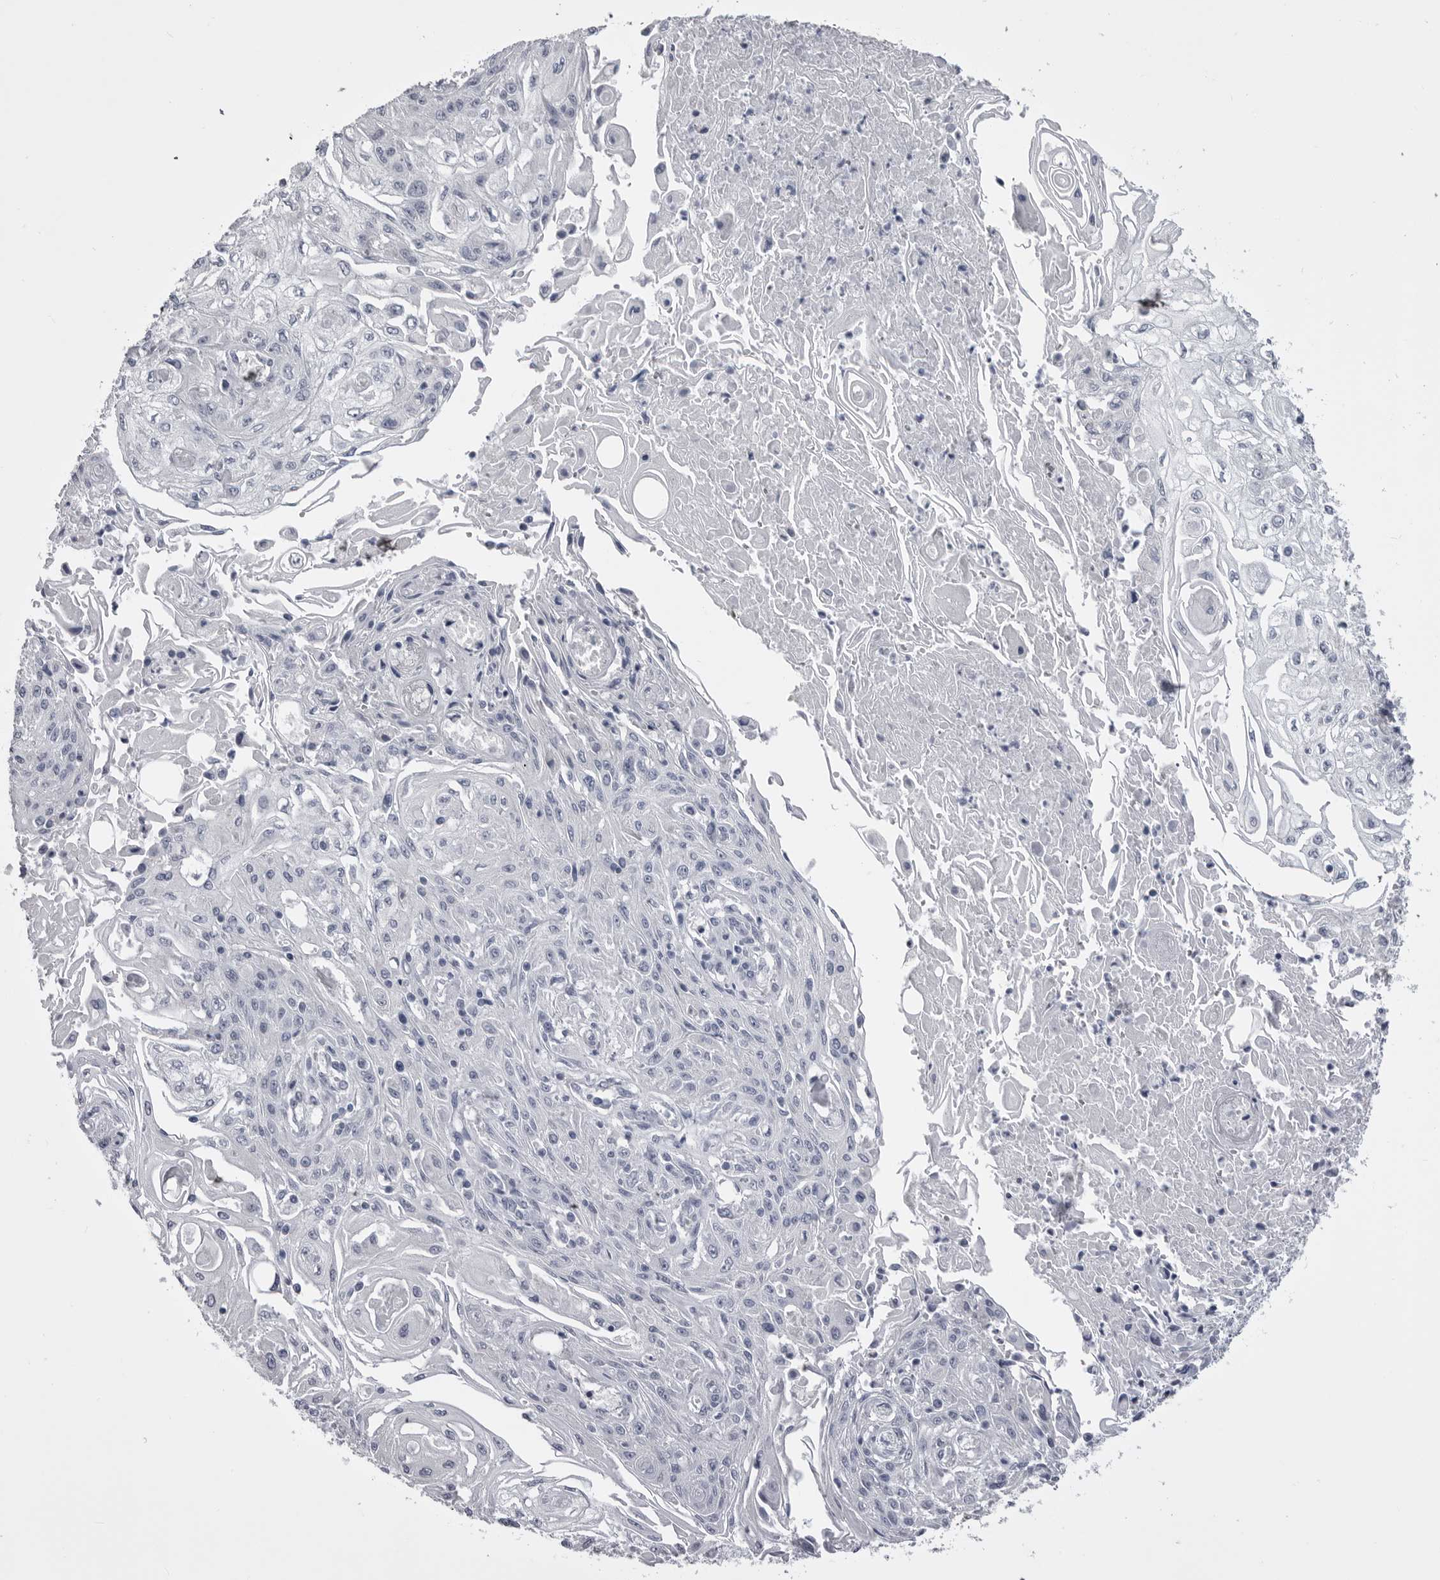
{"staining": {"intensity": "negative", "quantity": "none", "location": "none"}, "tissue": "skin cancer", "cell_type": "Tumor cells", "image_type": "cancer", "snomed": [{"axis": "morphology", "description": "Squamous cell carcinoma, NOS"}, {"axis": "morphology", "description": "Squamous cell carcinoma, metastatic, NOS"}, {"axis": "topography", "description": "Skin"}, {"axis": "topography", "description": "Lymph node"}], "caption": "Tumor cells show no significant protein expression in skin cancer (metastatic squamous cell carcinoma). The staining is performed using DAB (3,3'-diaminobenzidine) brown chromogen with nuclei counter-stained in using hematoxylin.", "gene": "ANK2", "patient": {"sex": "male", "age": 75}}